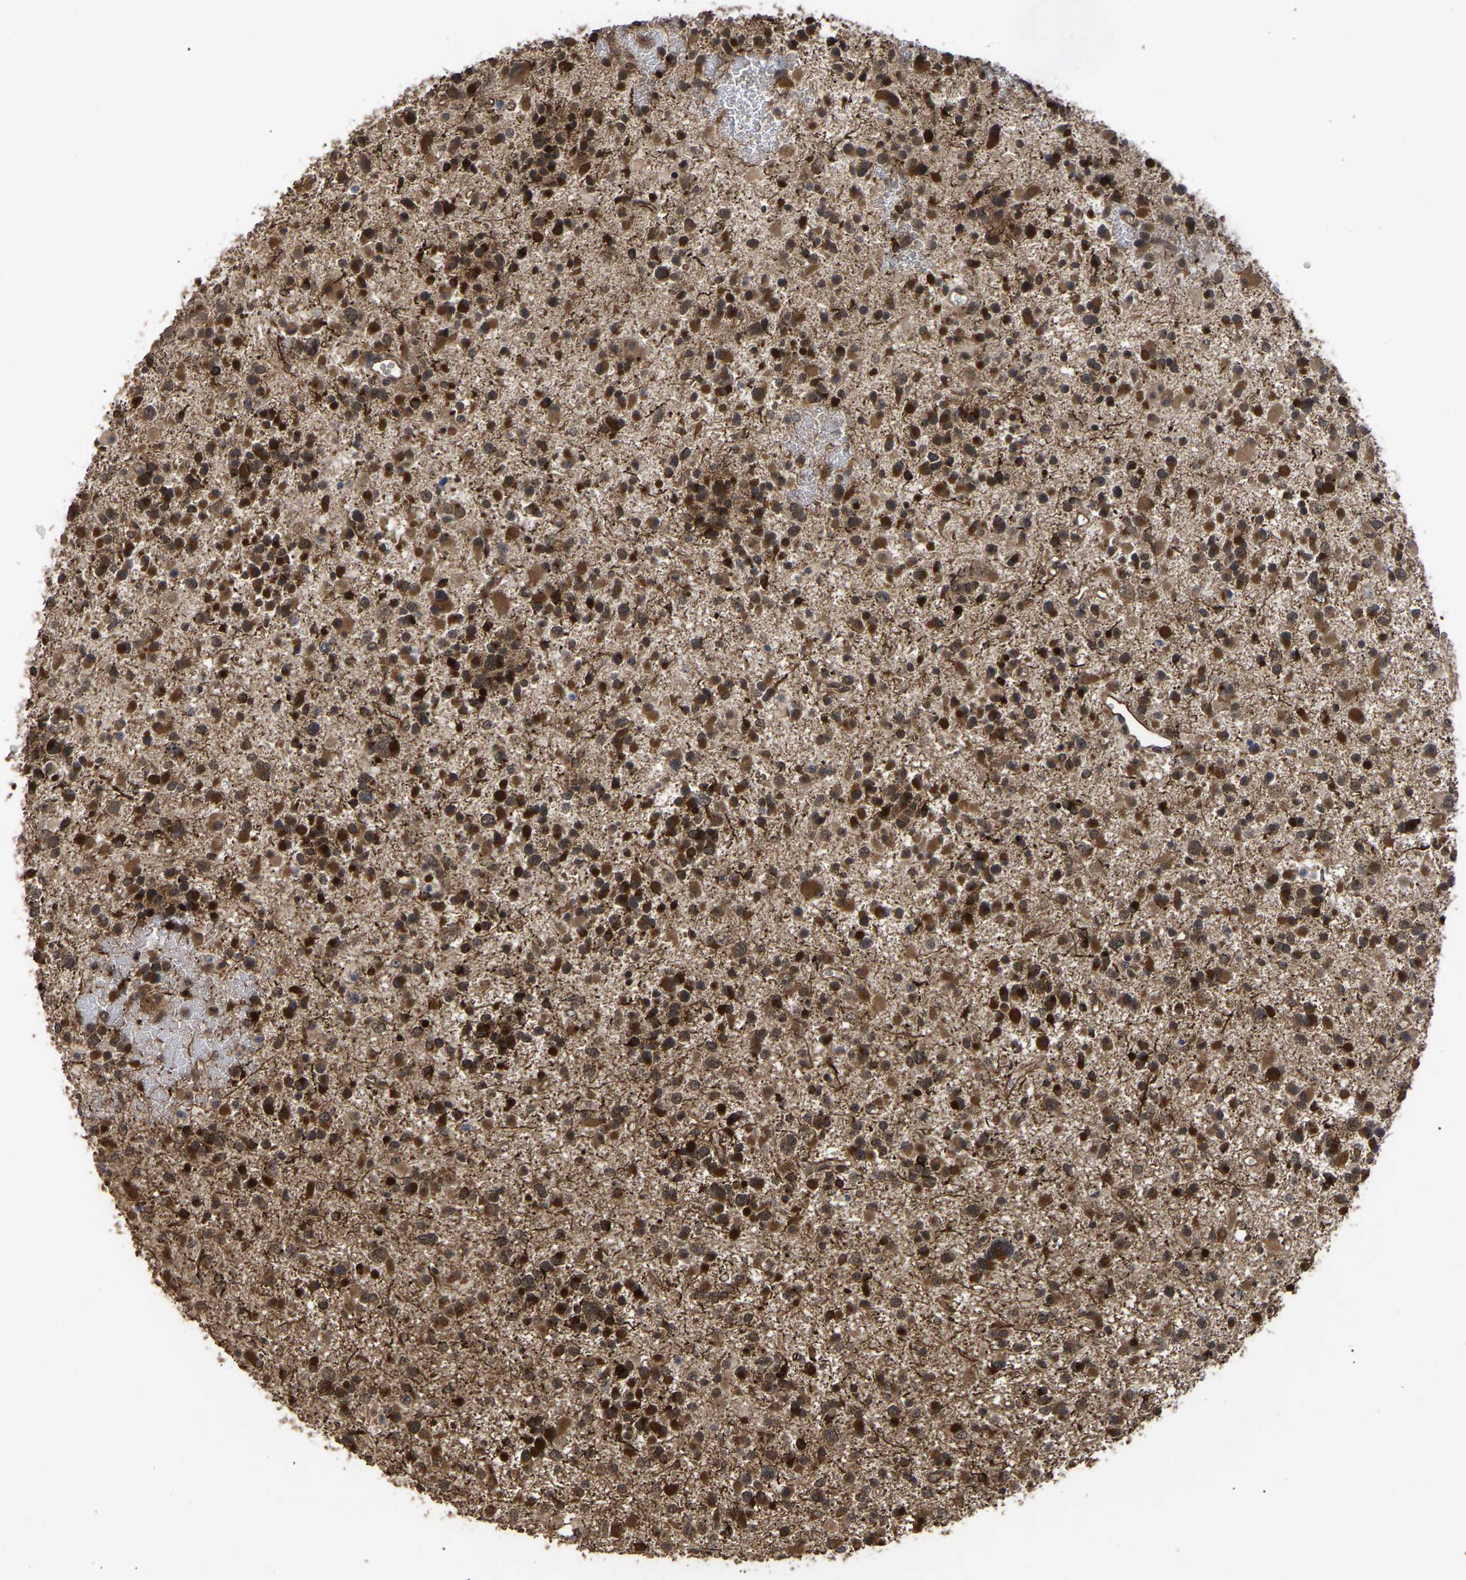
{"staining": {"intensity": "strong", "quantity": ">75%", "location": "cytoplasmic/membranous"}, "tissue": "glioma", "cell_type": "Tumor cells", "image_type": "cancer", "snomed": [{"axis": "morphology", "description": "Glioma, malignant, Low grade"}, {"axis": "topography", "description": "Brain"}], "caption": "This micrograph displays immunohistochemistry staining of human low-grade glioma (malignant), with high strong cytoplasmic/membranous positivity in about >75% of tumor cells.", "gene": "FAM161B", "patient": {"sex": "female", "age": 22}}